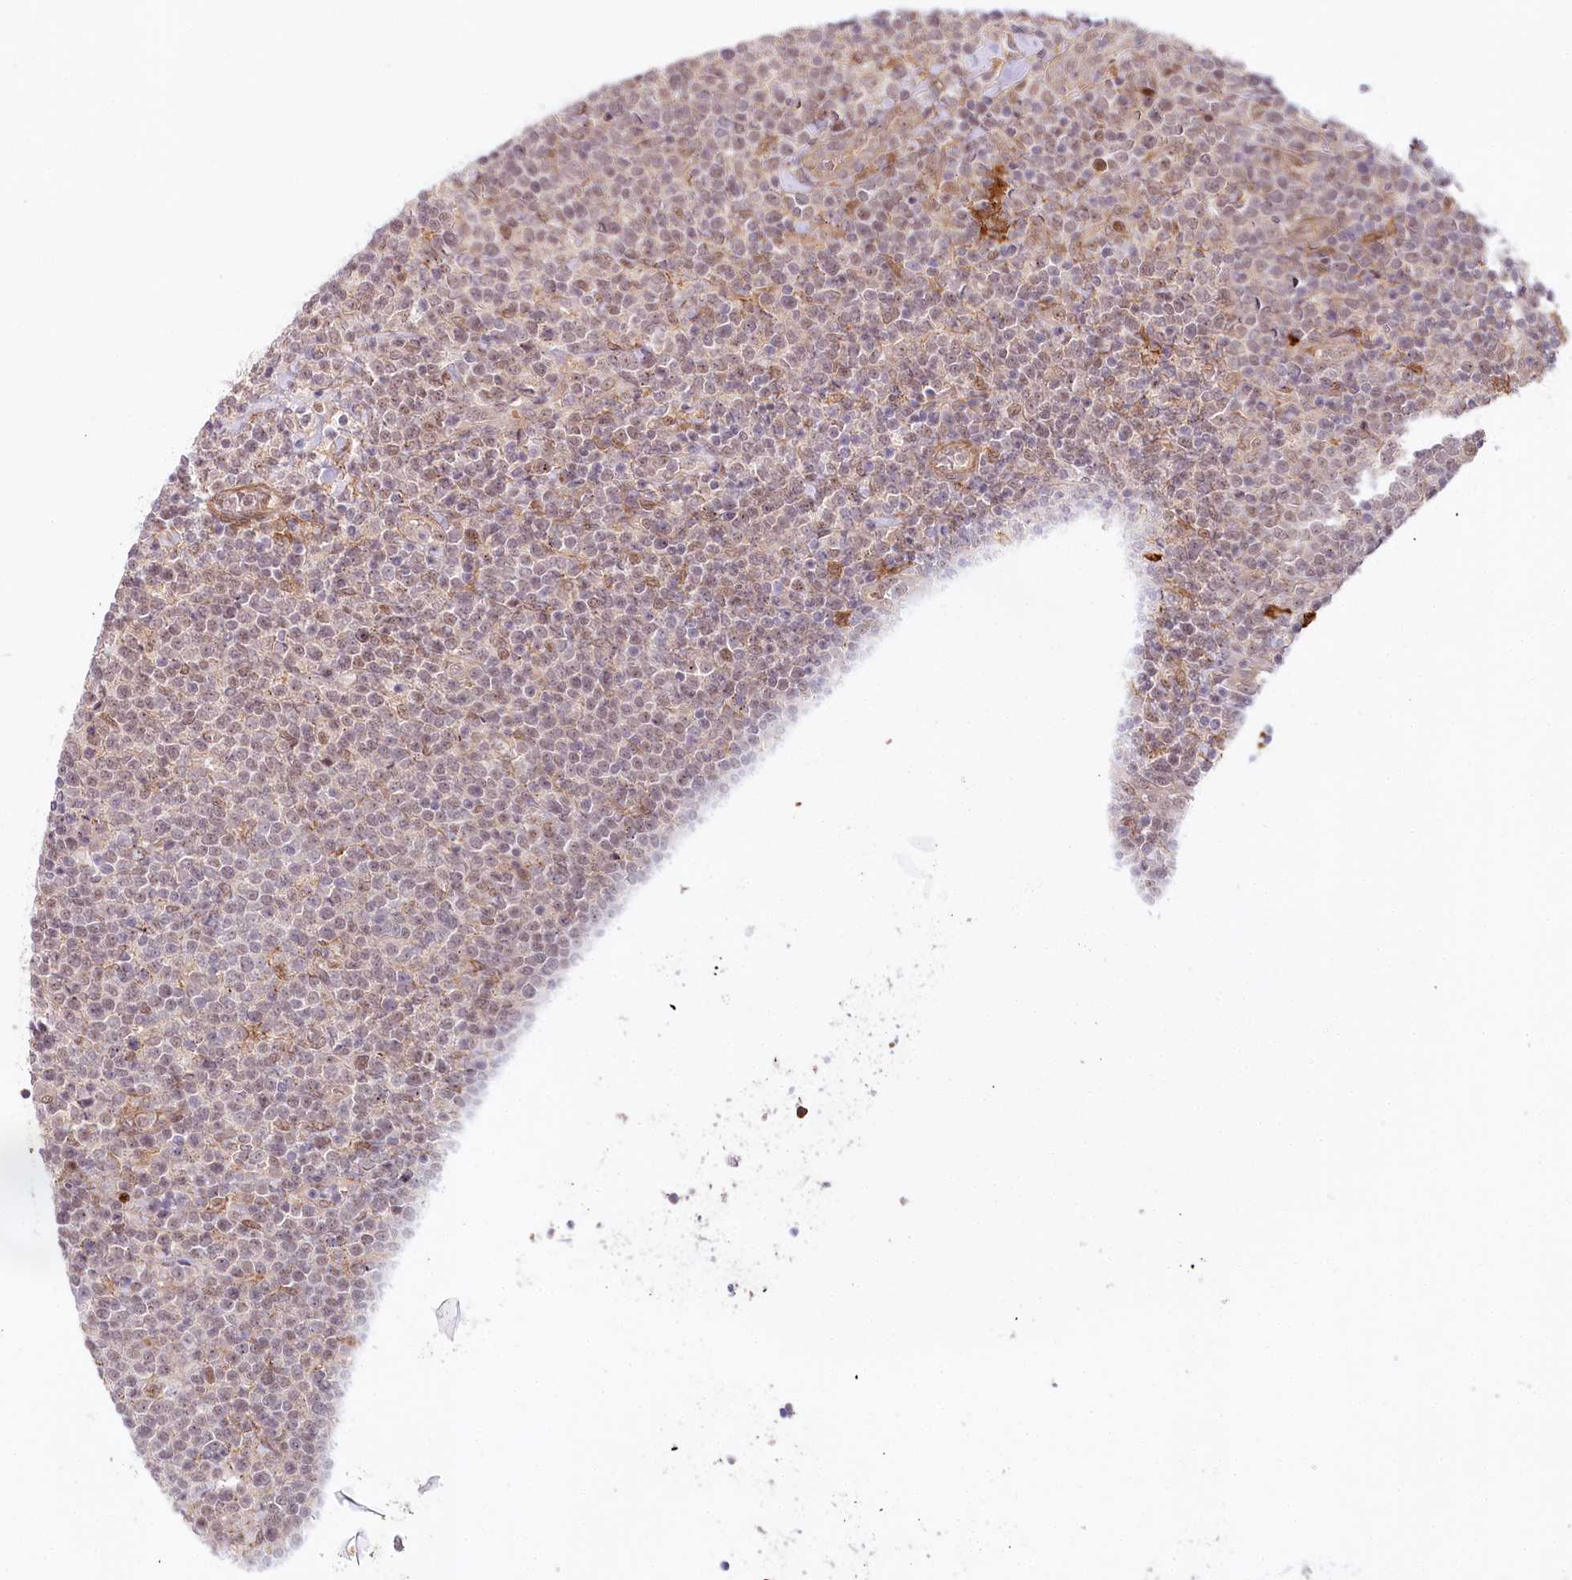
{"staining": {"intensity": "negative", "quantity": "none", "location": "none"}, "tissue": "lymphoma", "cell_type": "Tumor cells", "image_type": "cancer", "snomed": [{"axis": "morphology", "description": "Malignant lymphoma, non-Hodgkin's type, High grade"}, {"axis": "topography", "description": "Lymph node"}], "caption": "High magnification brightfield microscopy of lymphoma stained with DAB (brown) and counterstained with hematoxylin (blue): tumor cells show no significant positivity.", "gene": "TUBGCP2", "patient": {"sex": "male", "age": 61}}